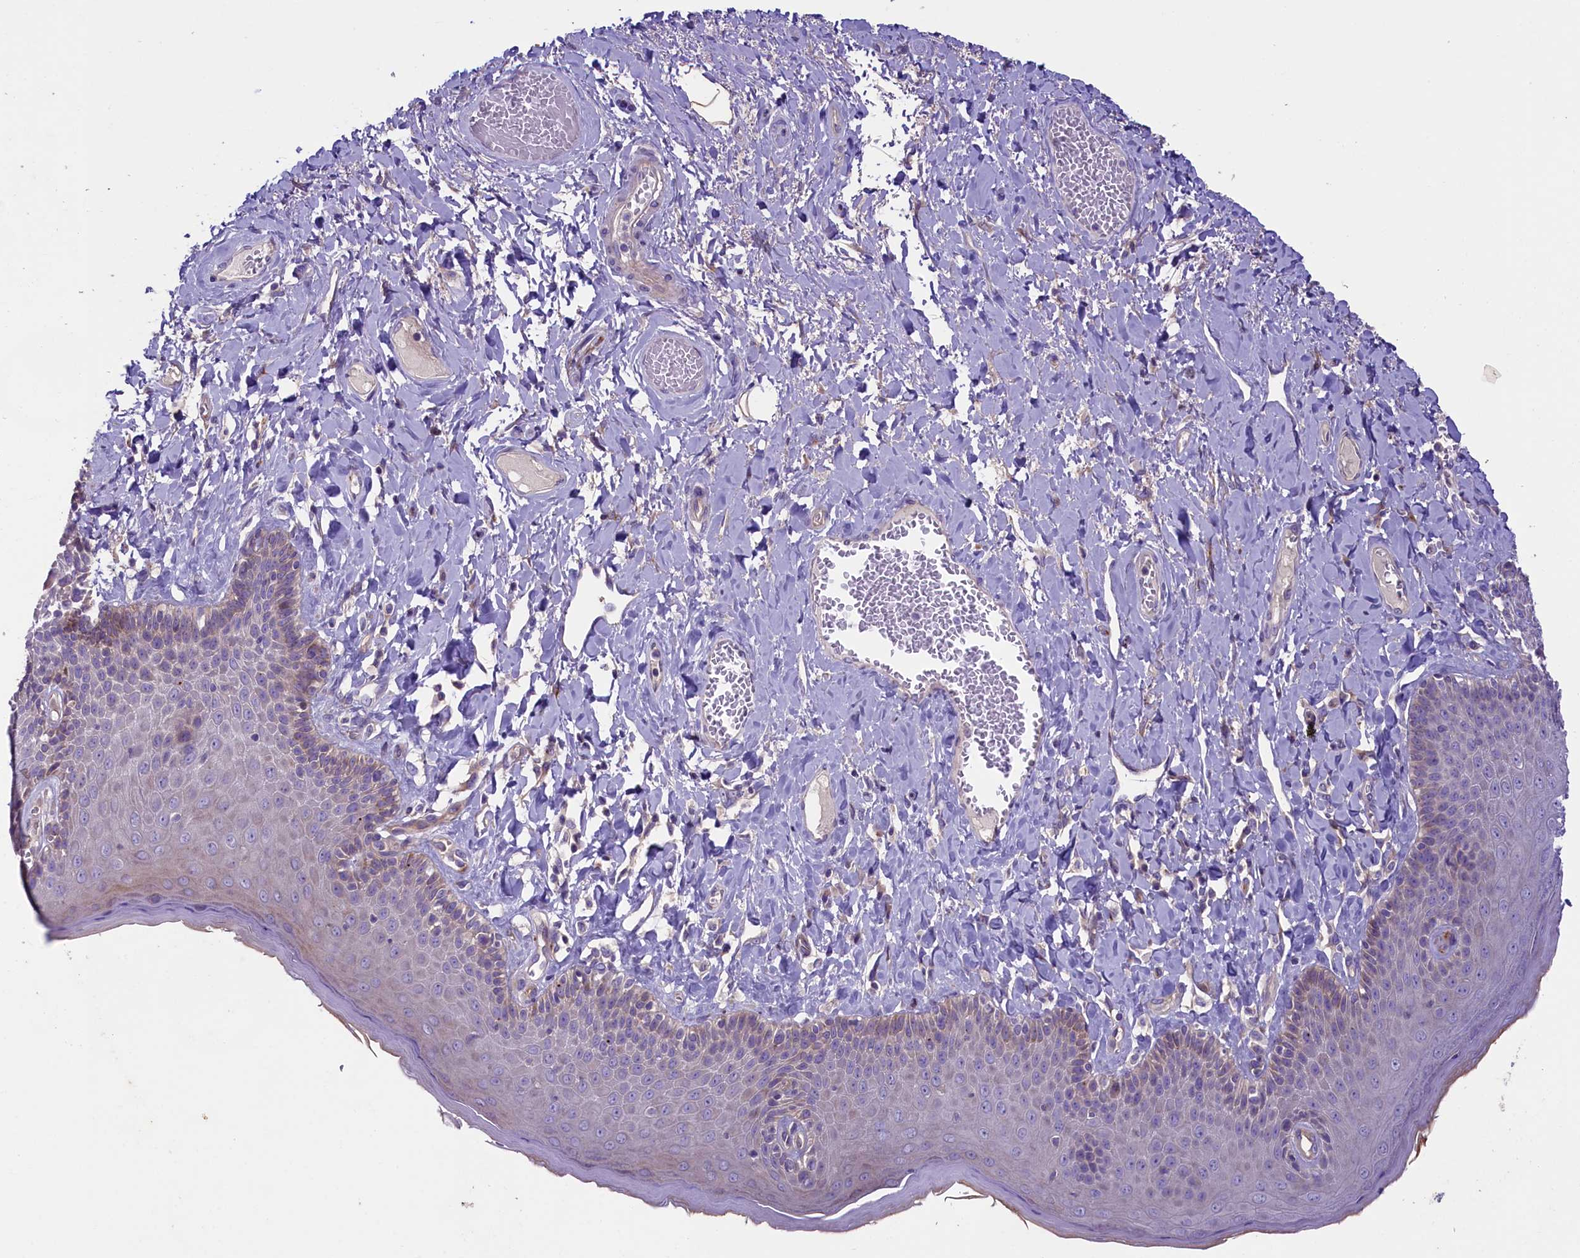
{"staining": {"intensity": "weak", "quantity": "25%-75%", "location": "cytoplasmic/membranous"}, "tissue": "skin", "cell_type": "Epidermal cells", "image_type": "normal", "snomed": [{"axis": "morphology", "description": "Normal tissue, NOS"}, {"axis": "topography", "description": "Anal"}], "caption": "This histopathology image reveals immunohistochemistry (IHC) staining of normal human skin, with low weak cytoplasmic/membranous staining in about 25%-75% of epidermal cells.", "gene": "CD99L2", "patient": {"sex": "male", "age": 69}}